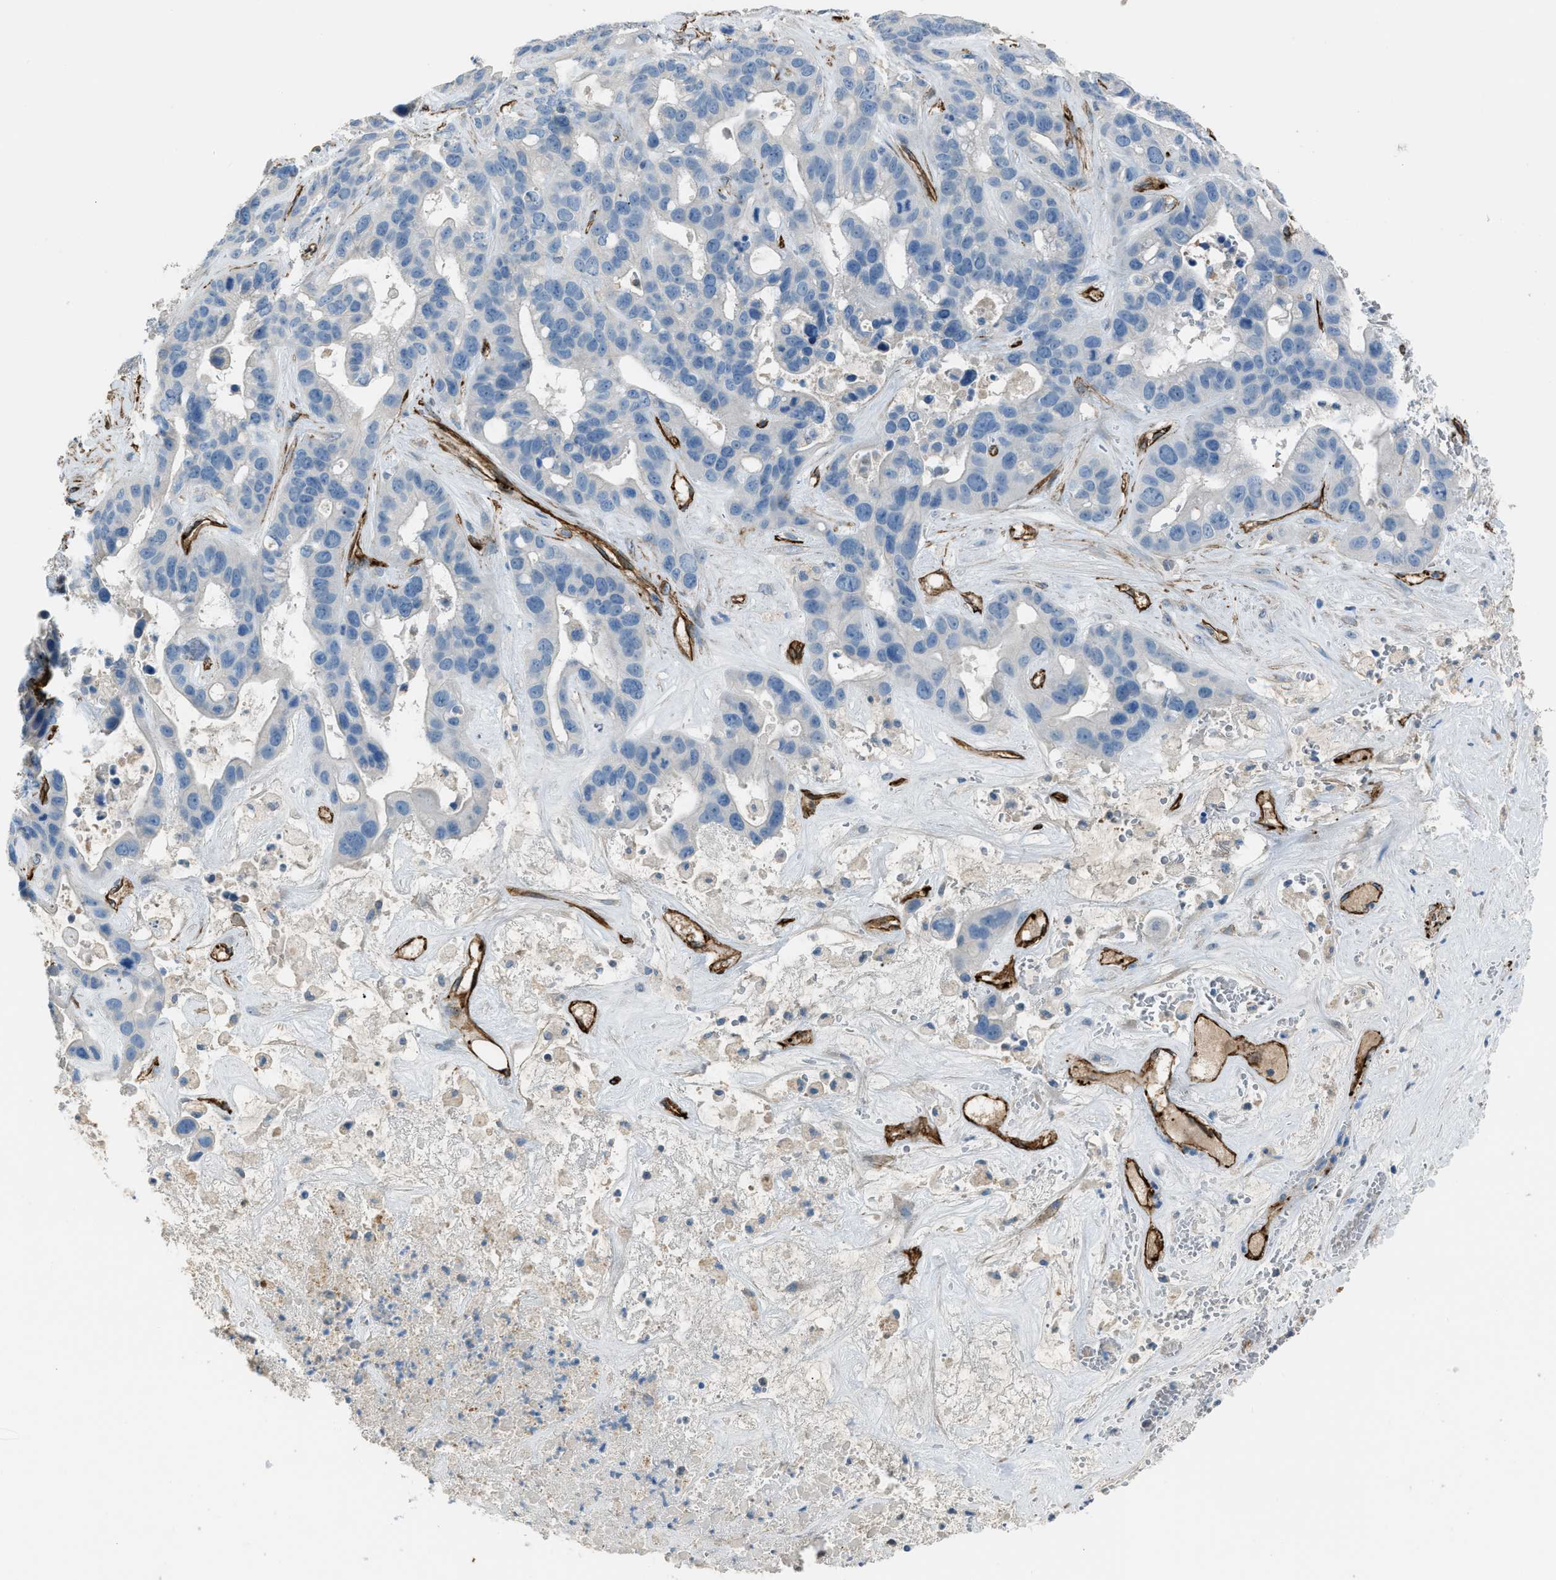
{"staining": {"intensity": "negative", "quantity": "none", "location": "none"}, "tissue": "liver cancer", "cell_type": "Tumor cells", "image_type": "cancer", "snomed": [{"axis": "morphology", "description": "Cholangiocarcinoma"}, {"axis": "topography", "description": "Liver"}], "caption": "Liver cancer was stained to show a protein in brown. There is no significant positivity in tumor cells.", "gene": "SLC22A15", "patient": {"sex": "female", "age": 65}}